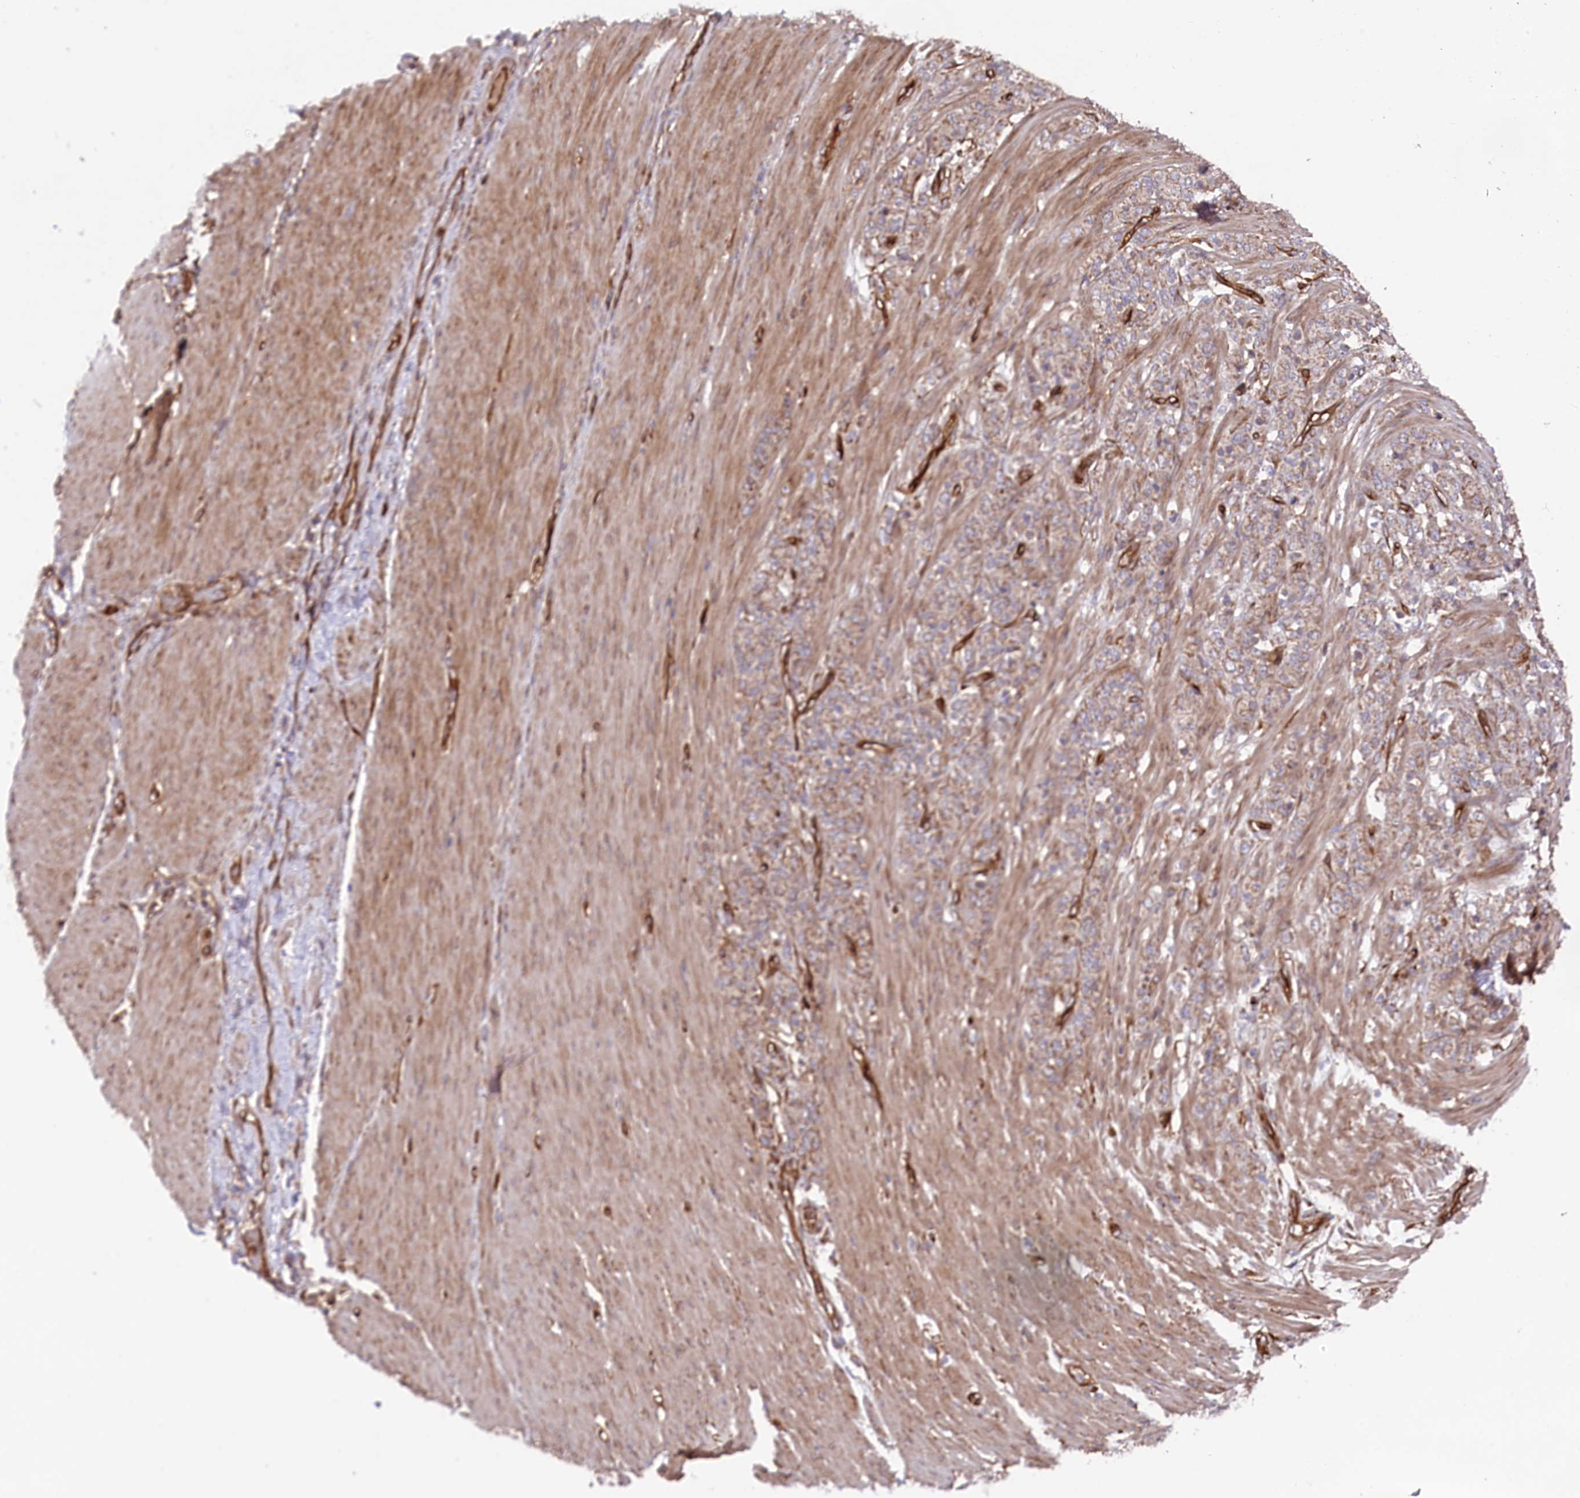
{"staining": {"intensity": "moderate", "quantity": ">75%", "location": "cytoplasmic/membranous"}, "tissue": "stomach cancer", "cell_type": "Tumor cells", "image_type": "cancer", "snomed": [{"axis": "morphology", "description": "Adenocarcinoma, NOS"}, {"axis": "topography", "description": "Stomach"}], "caption": "A high-resolution micrograph shows immunohistochemistry staining of stomach adenocarcinoma, which shows moderate cytoplasmic/membranous staining in approximately >75% of tumor cells.", "gene": "MTPAP", "patient": {"sex": "female", "age": 79}}